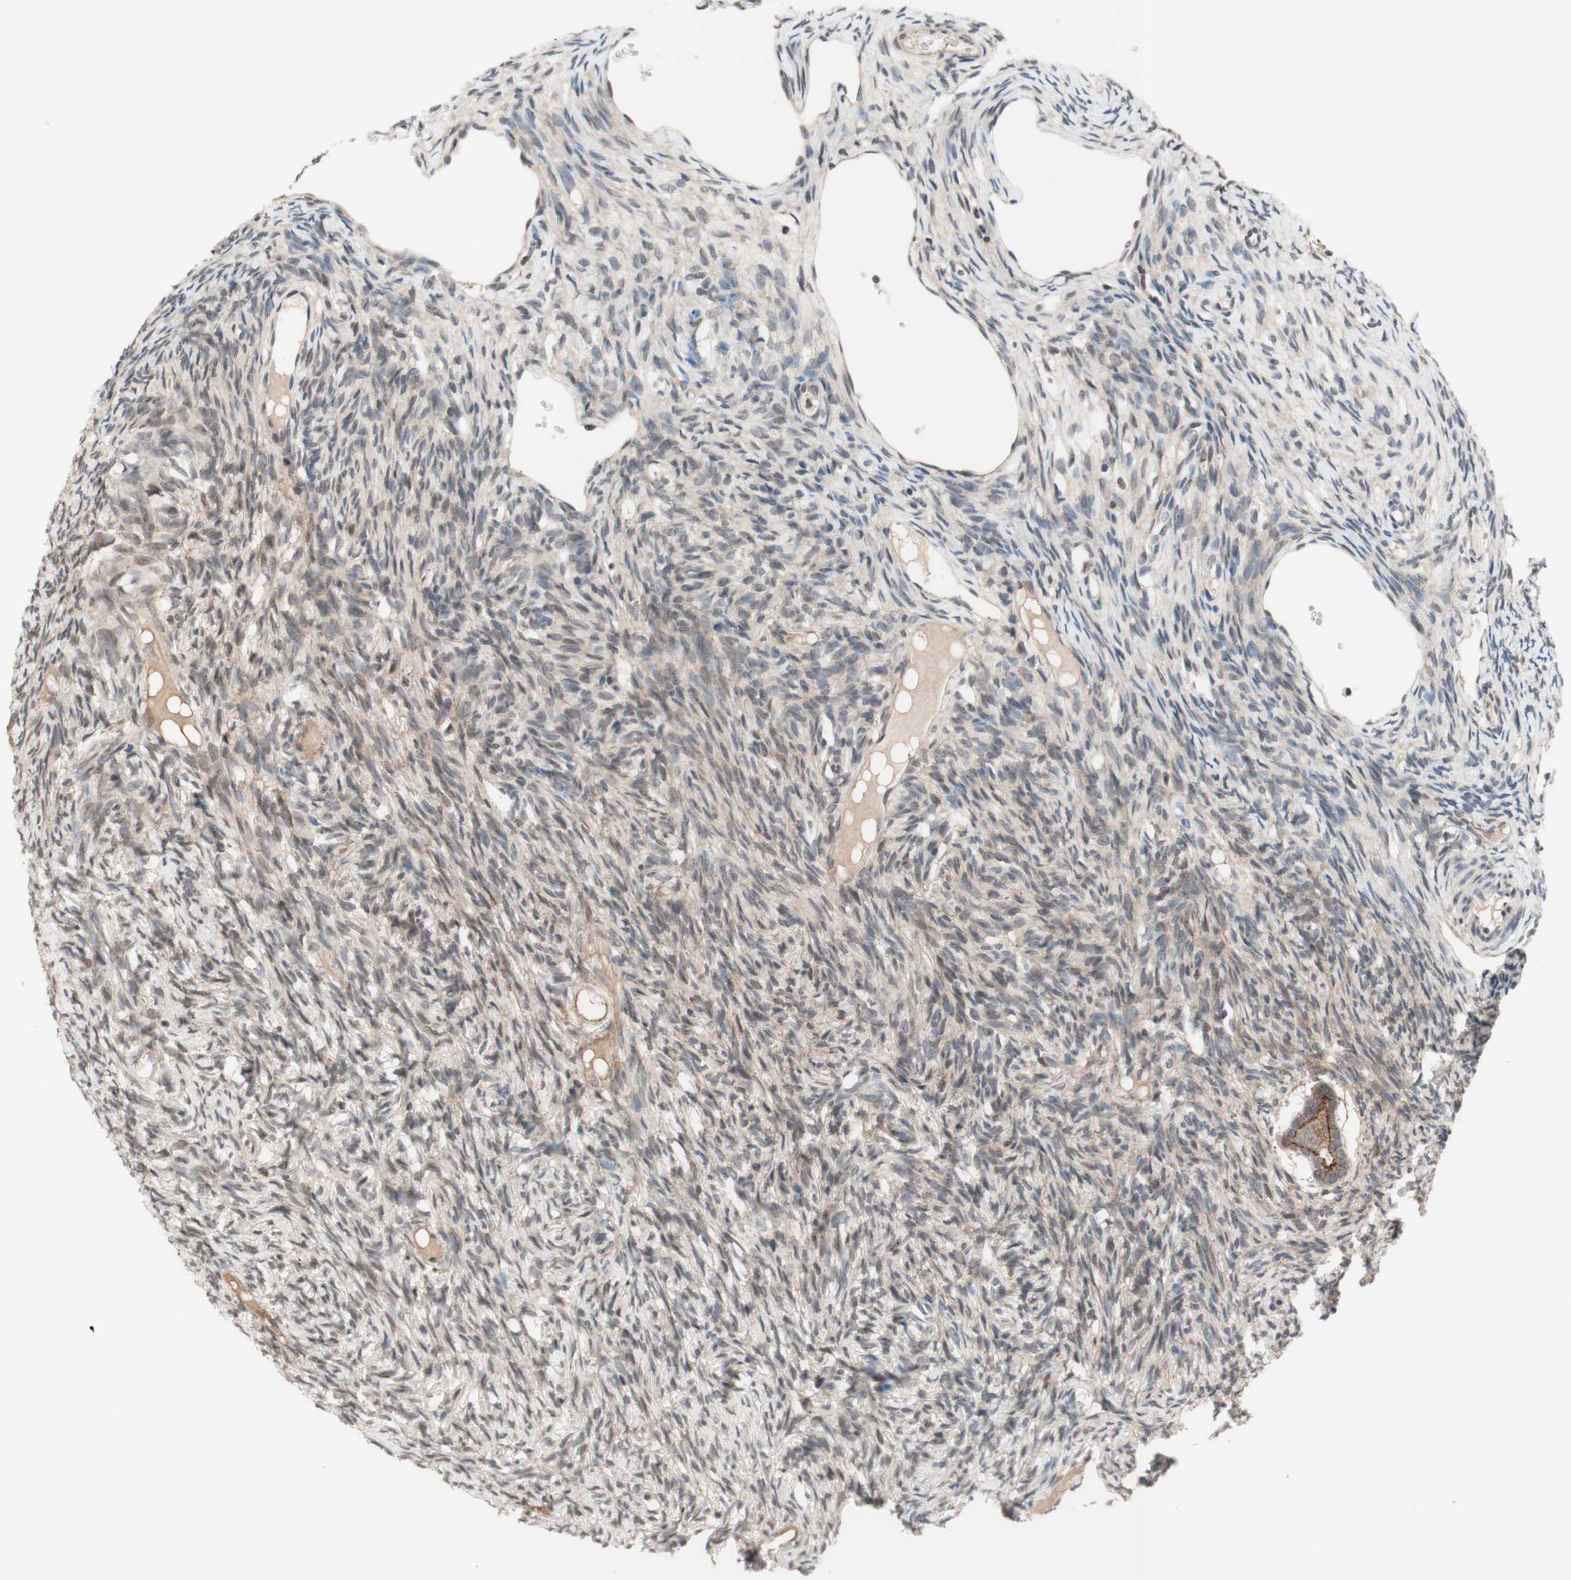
{"staining": {"intensity": "moderate", "quantity": ">75%", "location": "cytoplasmic/membranous"}, "tissue": "ovary", "cell_type": "Follicle cells", "image_type": "normal", "snomed": [{"axis": "morphology", "description": "Normal tissue, NOS"}, {"axis": "topography", "description": "Ovary"}], "caption": "There is medium levels of moderate cytoplasmic/membranous staining in follicle cells of unremarkable ovary, as demonstrated by immunohistochemical staining (brown color).", "gene": "CD55", "patient": {"sex": "female", "age": 33}}